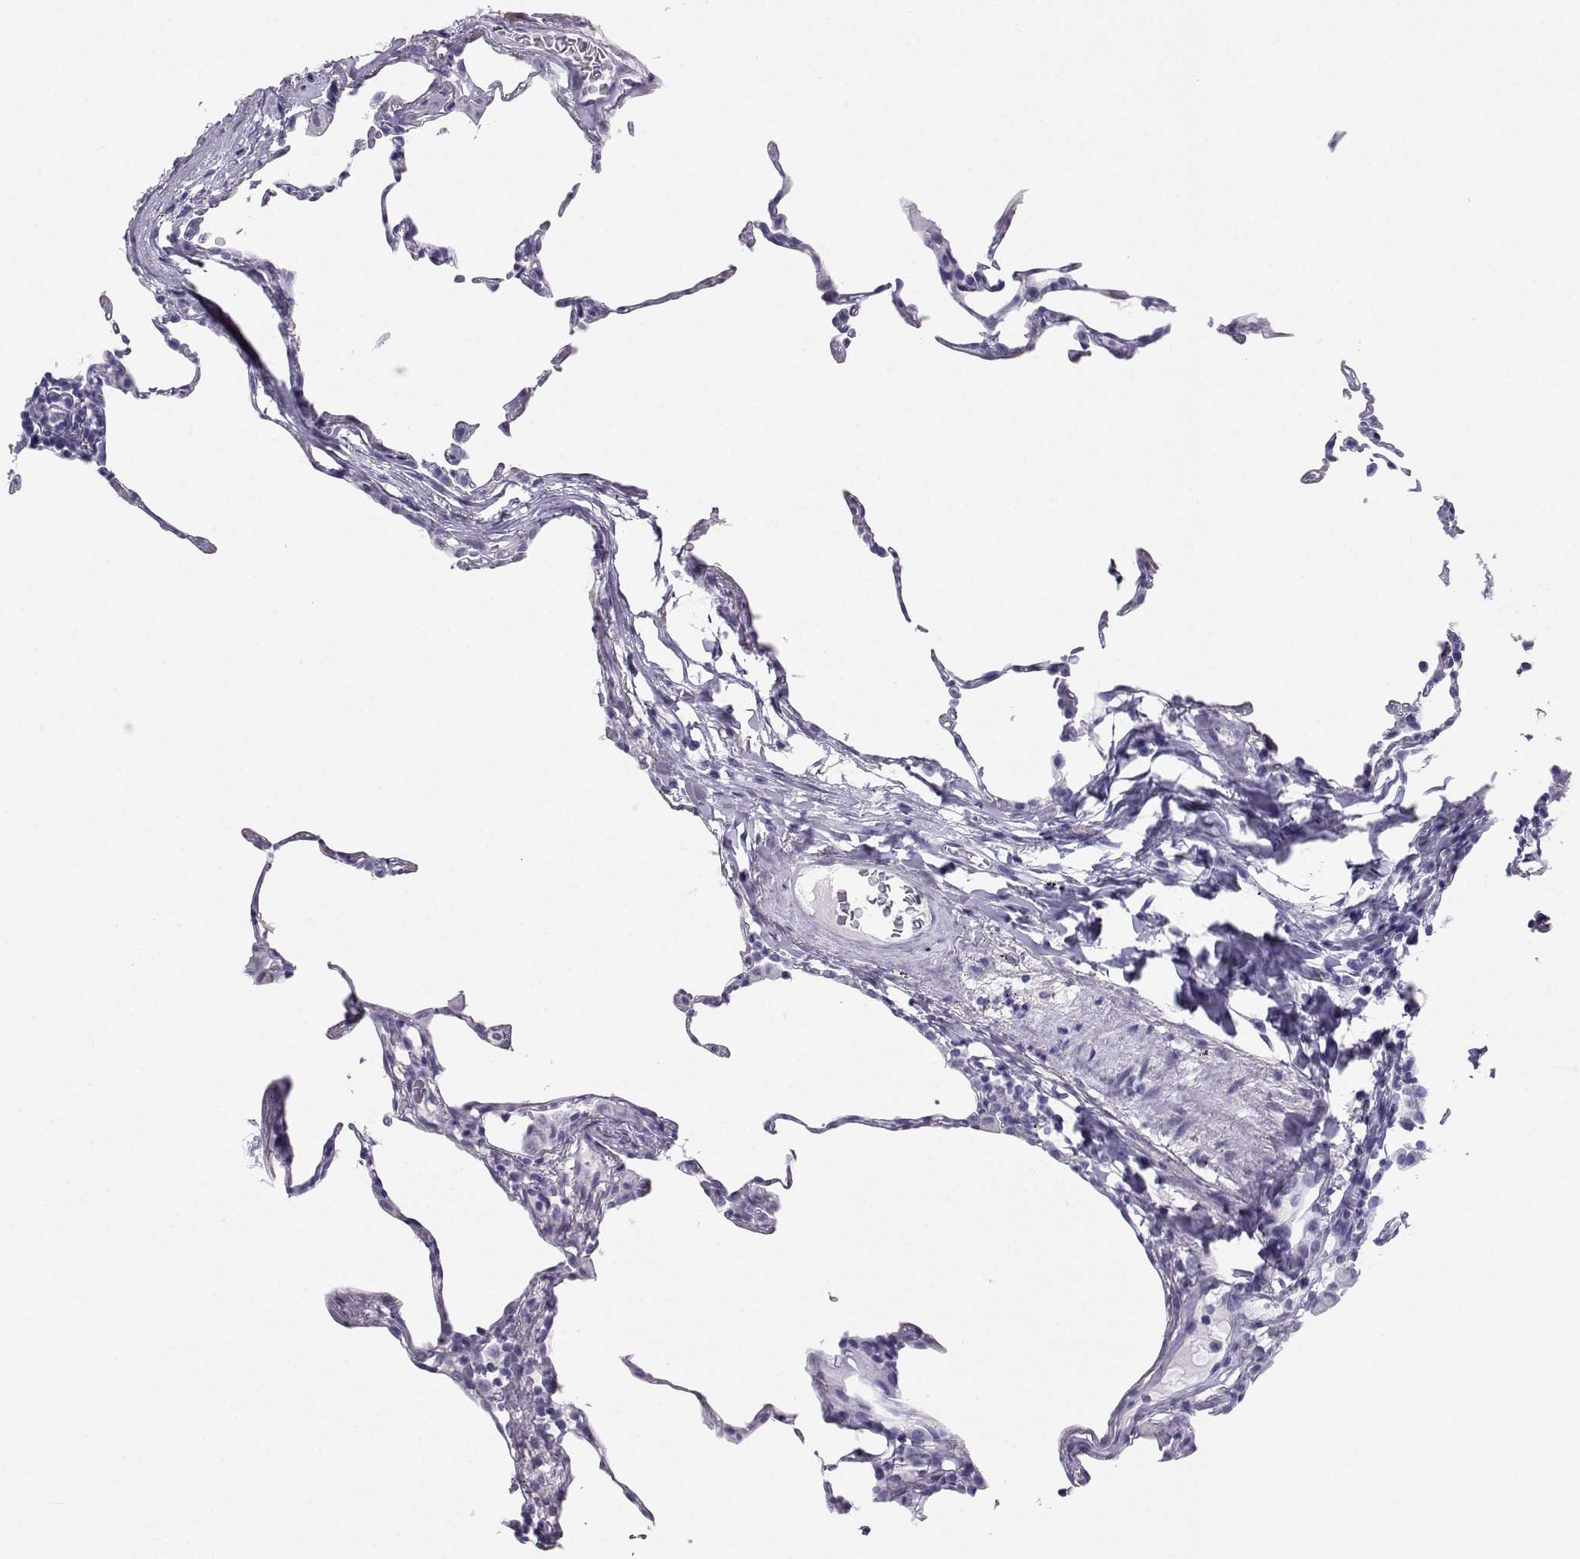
{"staining": {"intensity": "negative", "quantity": "none", "location": "none"}, "tissue": "lung", "cell_type": "Alveolar cells", "image_type": "normal", "snomed": [{"axis": "morphology", "description": "Normal tissue, NOS"}, {"axis": "topography", "description": "Lung"}], "caption": "Immunohistochemistry (IHC) of normal human lung demonstrates no staining in alveolar cells.", "gene": "SST", "patient": {"sex": "female", "age": 57}}